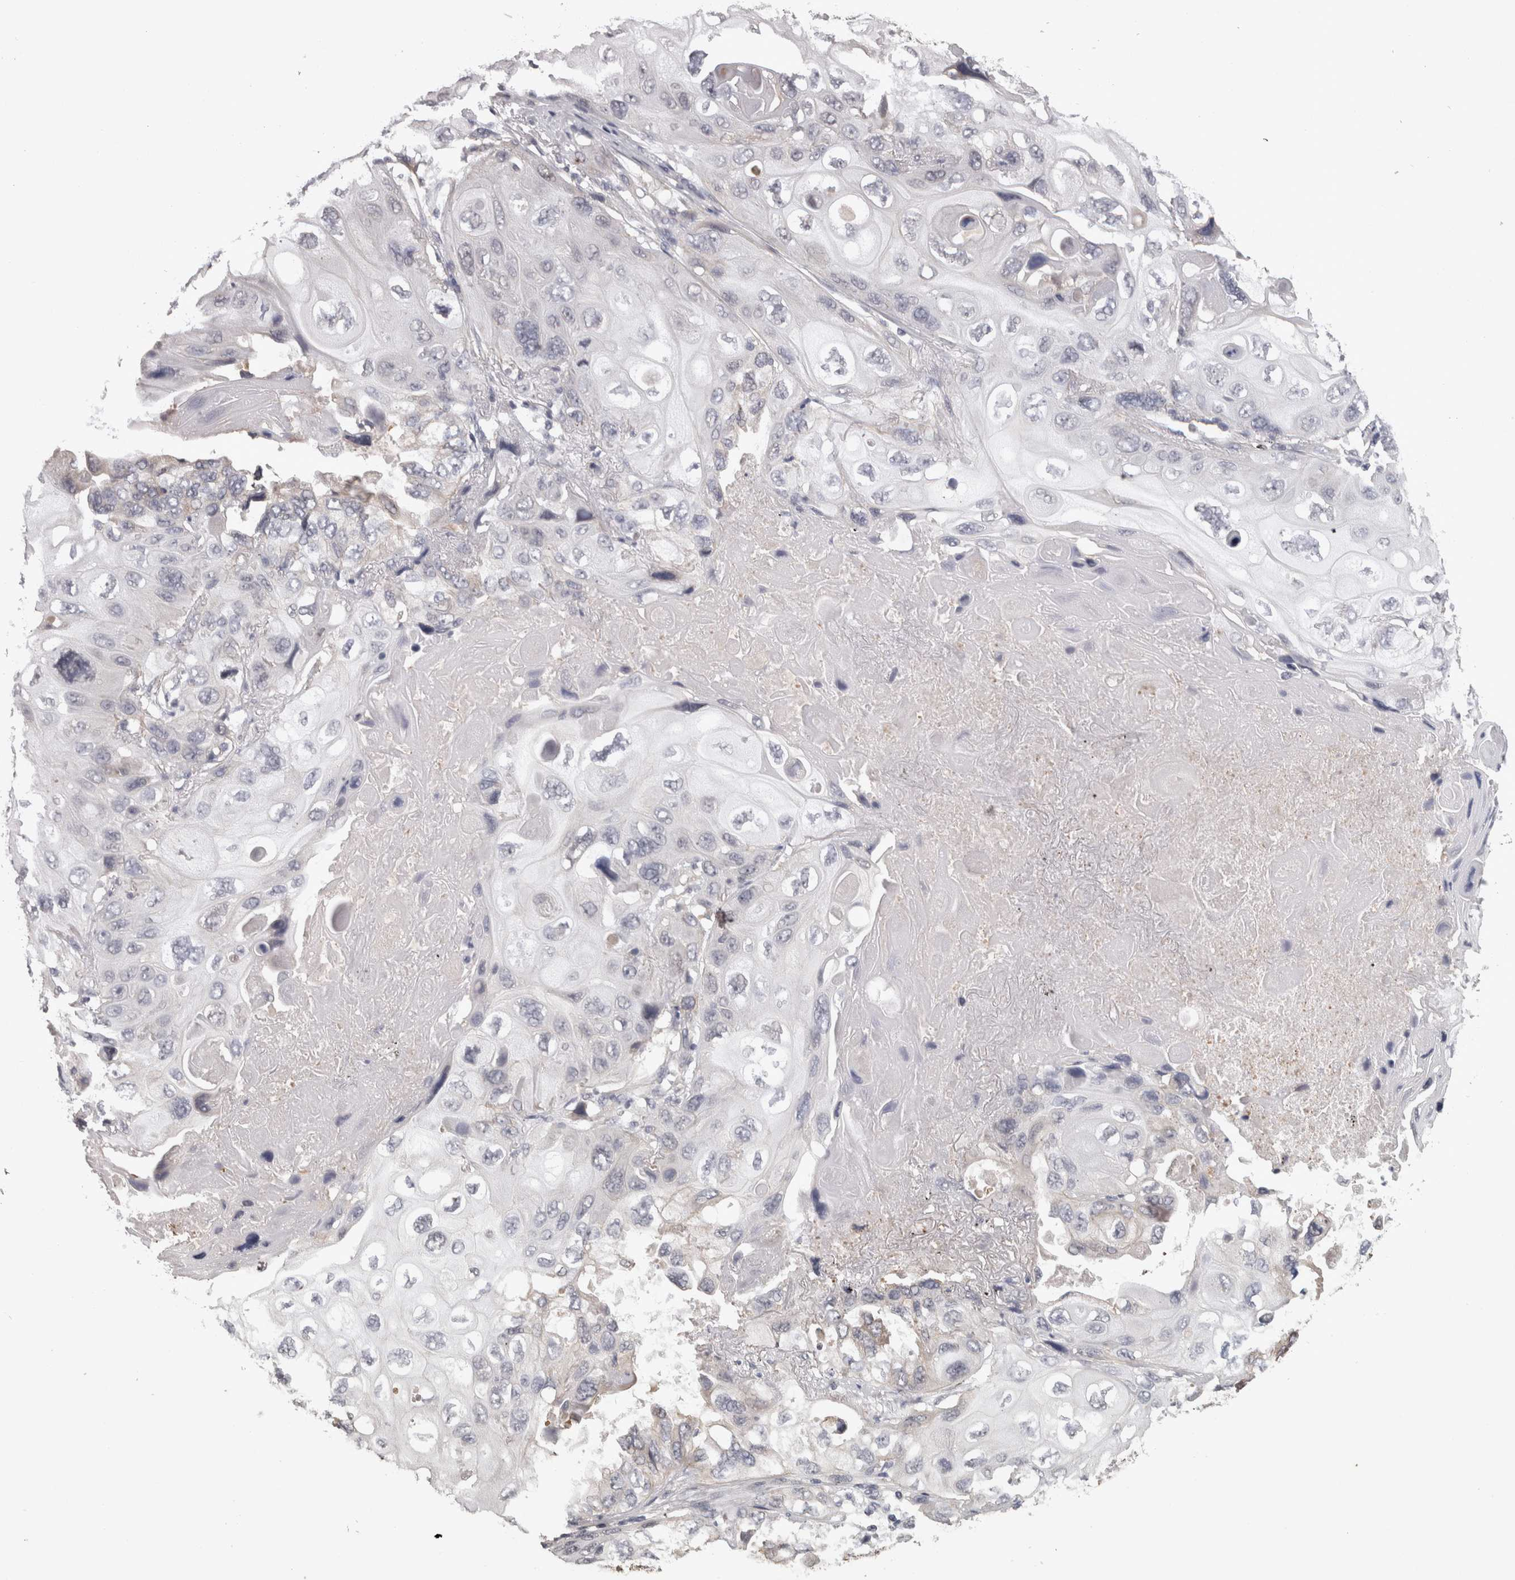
{"staining": {"intensity": "negative", "quantity": "none", "location": "none"}, "tissue": "lung cancer", "cell_type": "Tumor cells", "image_type": "cancer", "snomed": [{"axis": "morphology", "description": "Squamous cell carcinoma, NOS"}, {"axis": "topography", "description": "Lung"}], "caption": "Human lung cancer (squamous cell carcinoma) stained for a protein using IHC demonstrates no expression in tumor cells.", "gene": "PON3", "patient": {"sex": "female", "age": 73}}